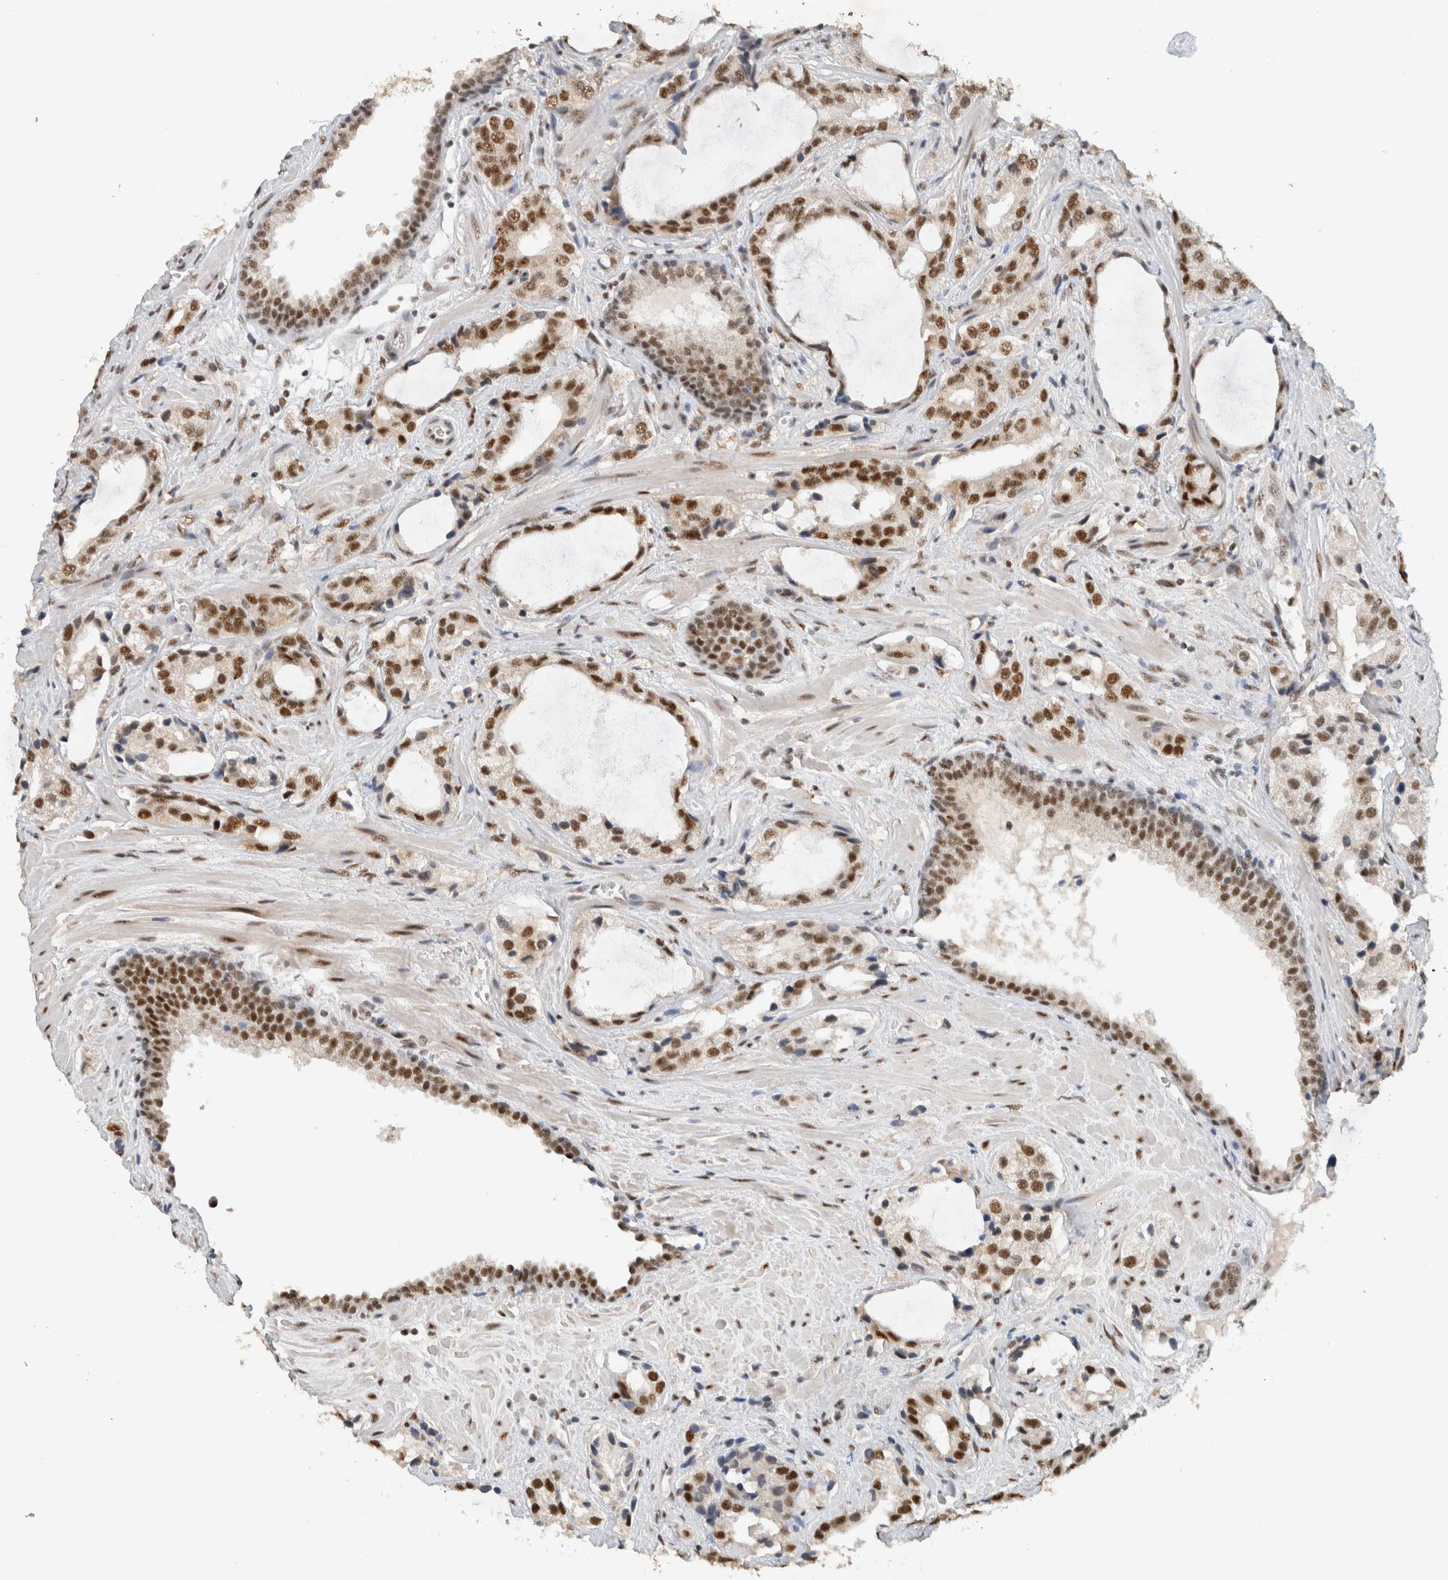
{"staining": {"intensity": "strong", "quantity": "25%-75%", "location": "nuclear"}, "tissue": "prostate cancer", "cell_type": "Tumor cells", "image_type": "cancer", "snomed": [{"axis": "morphology", "description": "Adenocarcinoma, High grade"}, {"axis": "topography", "description": "Prostate"}], "caption": "A high amount of strong nuclear expression is seen in approximately 25%-75% of tumor cells in prostate cancer tissue.", "gene": "DDX42", "patient": {"sex": "male", "age": 66}}